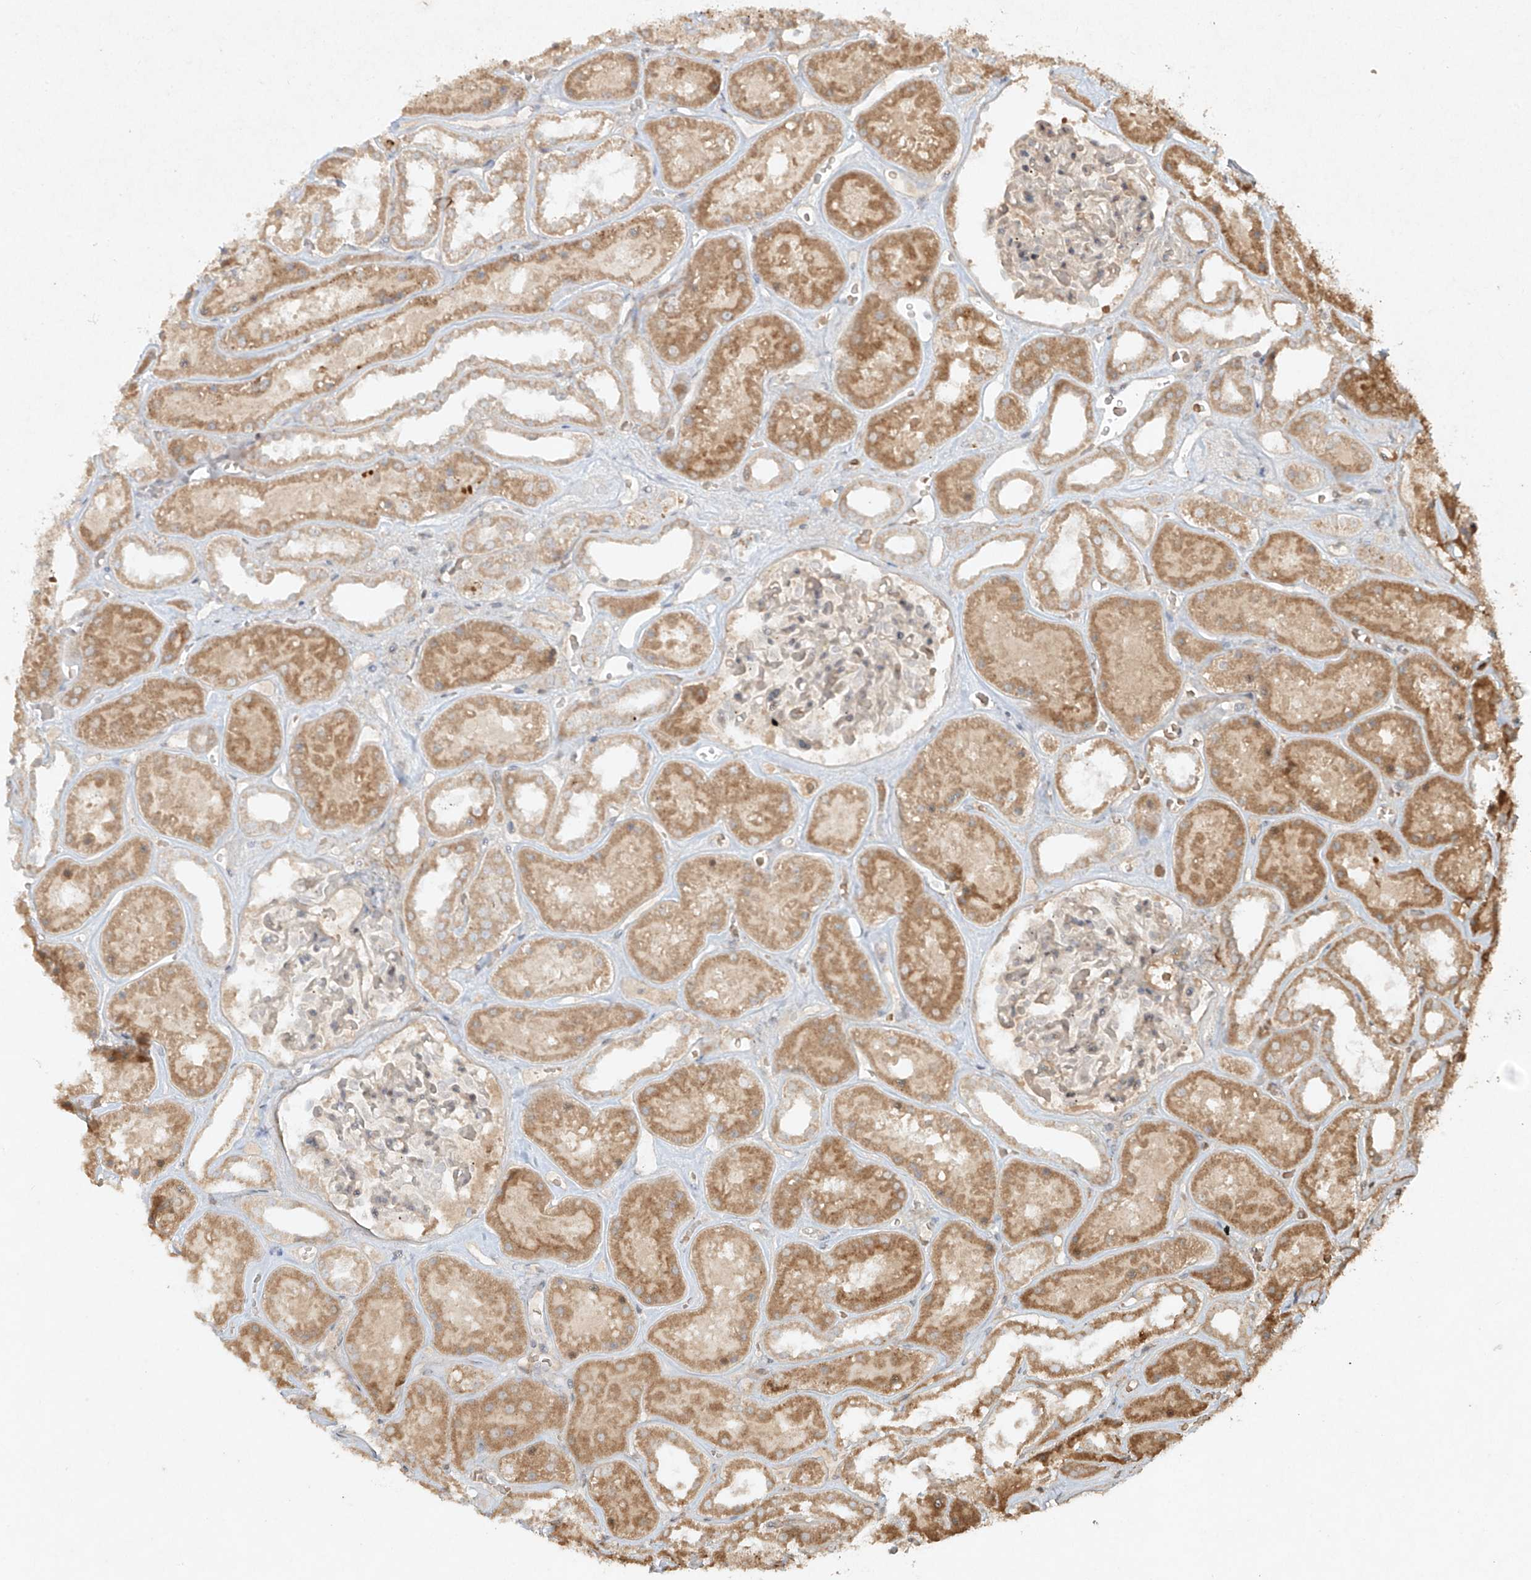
{"staining": {"intensity": "weak", "quantity": "<25%", "location": "cytoplasmic/membranous"}, "tissue": "kidney", "cell_type": "Cells in glomeruli", "image_type": "normal", "snomed": [{"axis": "morphology", "description": "Normal tissue, NOS"}, {"axis": "topography", "description": "Kidney"}], "caption": "Histopathology image shows no significant protein positivity in cells in glomeruli of unremarkable kidney.", "gene": "CYYR1", "patient": {"sex": "female", "age": 41}}